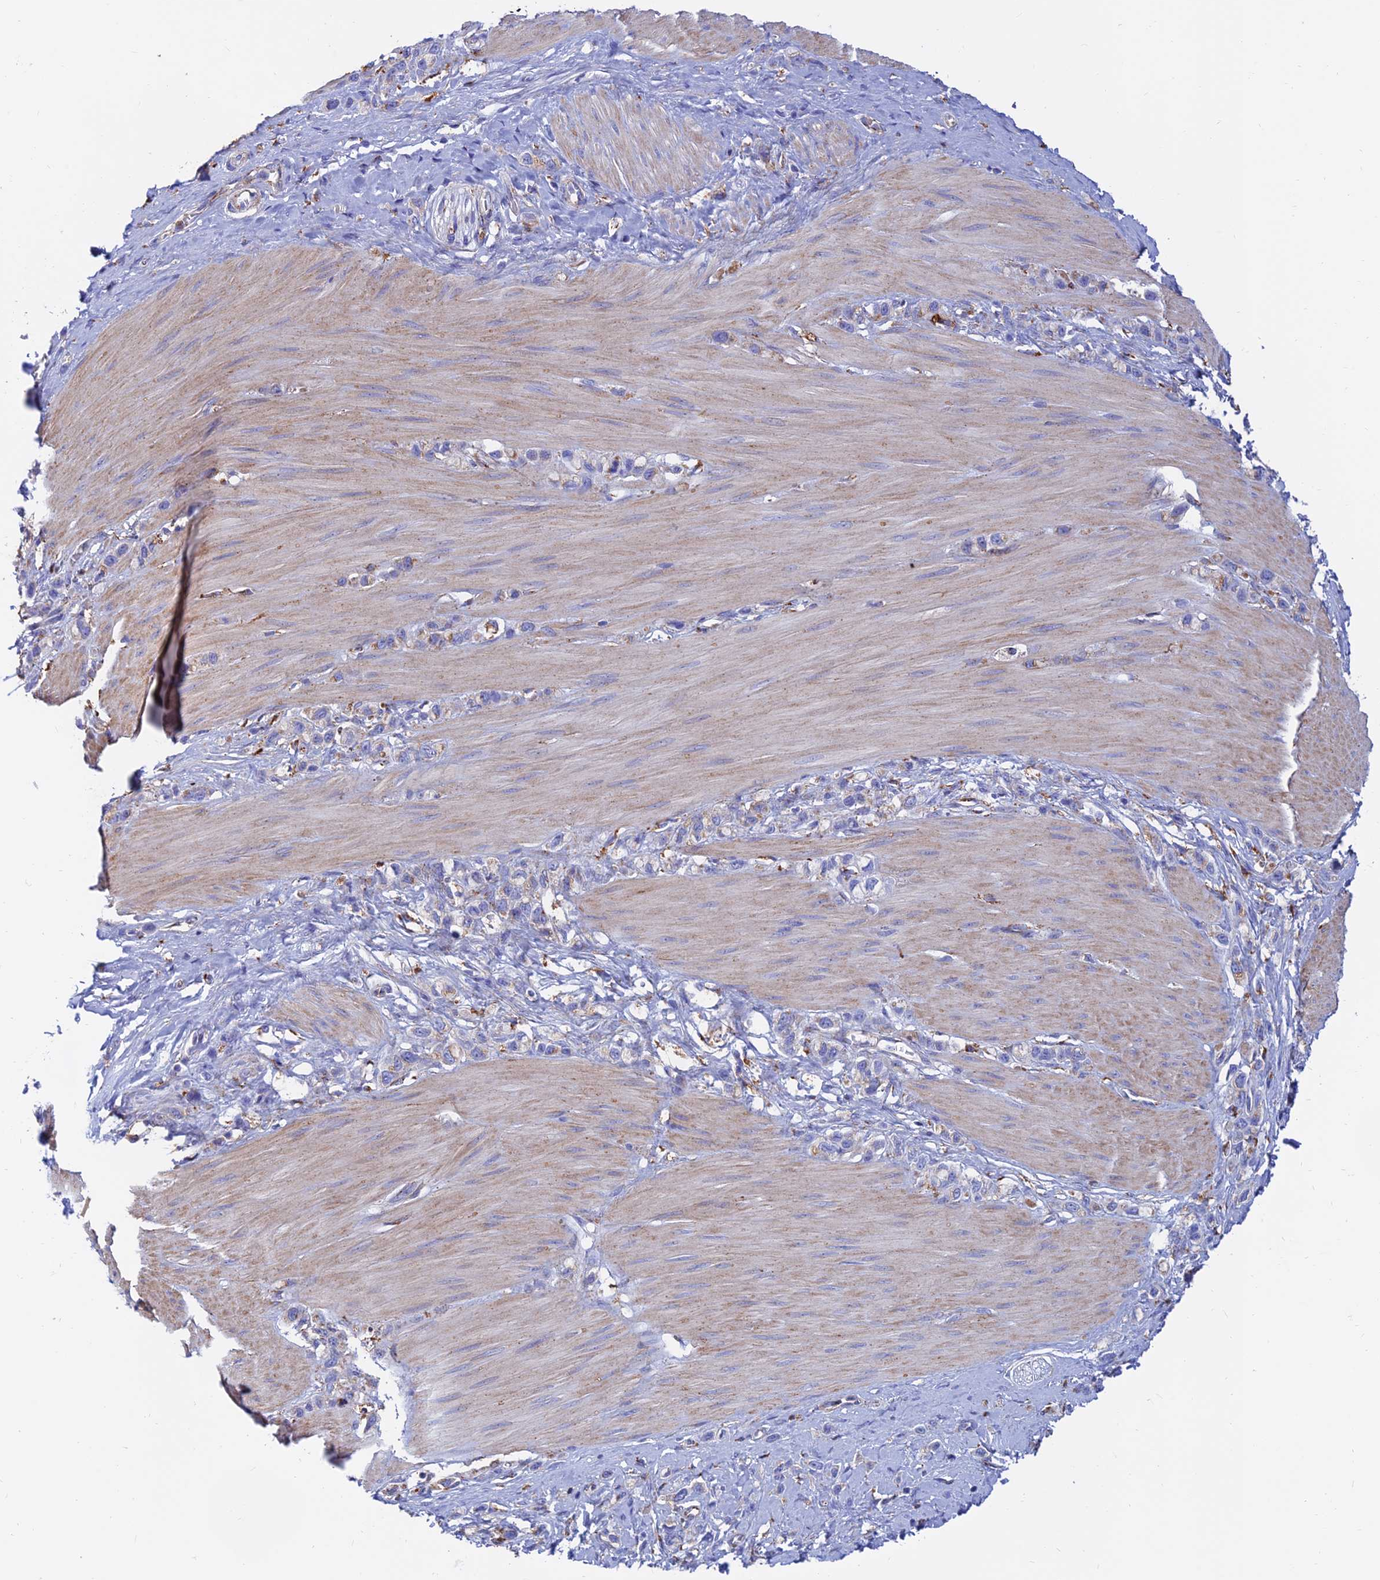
{"staining": {"intensity": "negative", "quantity": "none", "location": "none"}, "tissue": "stomach cancer", "cell_type": "Tumor cells", "image_type": "cancer", "snomed": [{"axis": "morphology", "description": "Adenocarcinoma, NOS"}, {"axis": "topography", "description": "Stomach"}], "caption": "Immunohistochemistry (IHC) photomicrograph of neoplastic tissue: stomach cancer stained with DAB exhibits no significant protein expression in tumor cells. (Stains: DAB immunohistochemistry (IHC) with hematoxylin counter stain, Microscopy: brightfield microscopy at high magnification).", "gene": "SPNS1", "patient": {"sex": "female", "age": 65}}